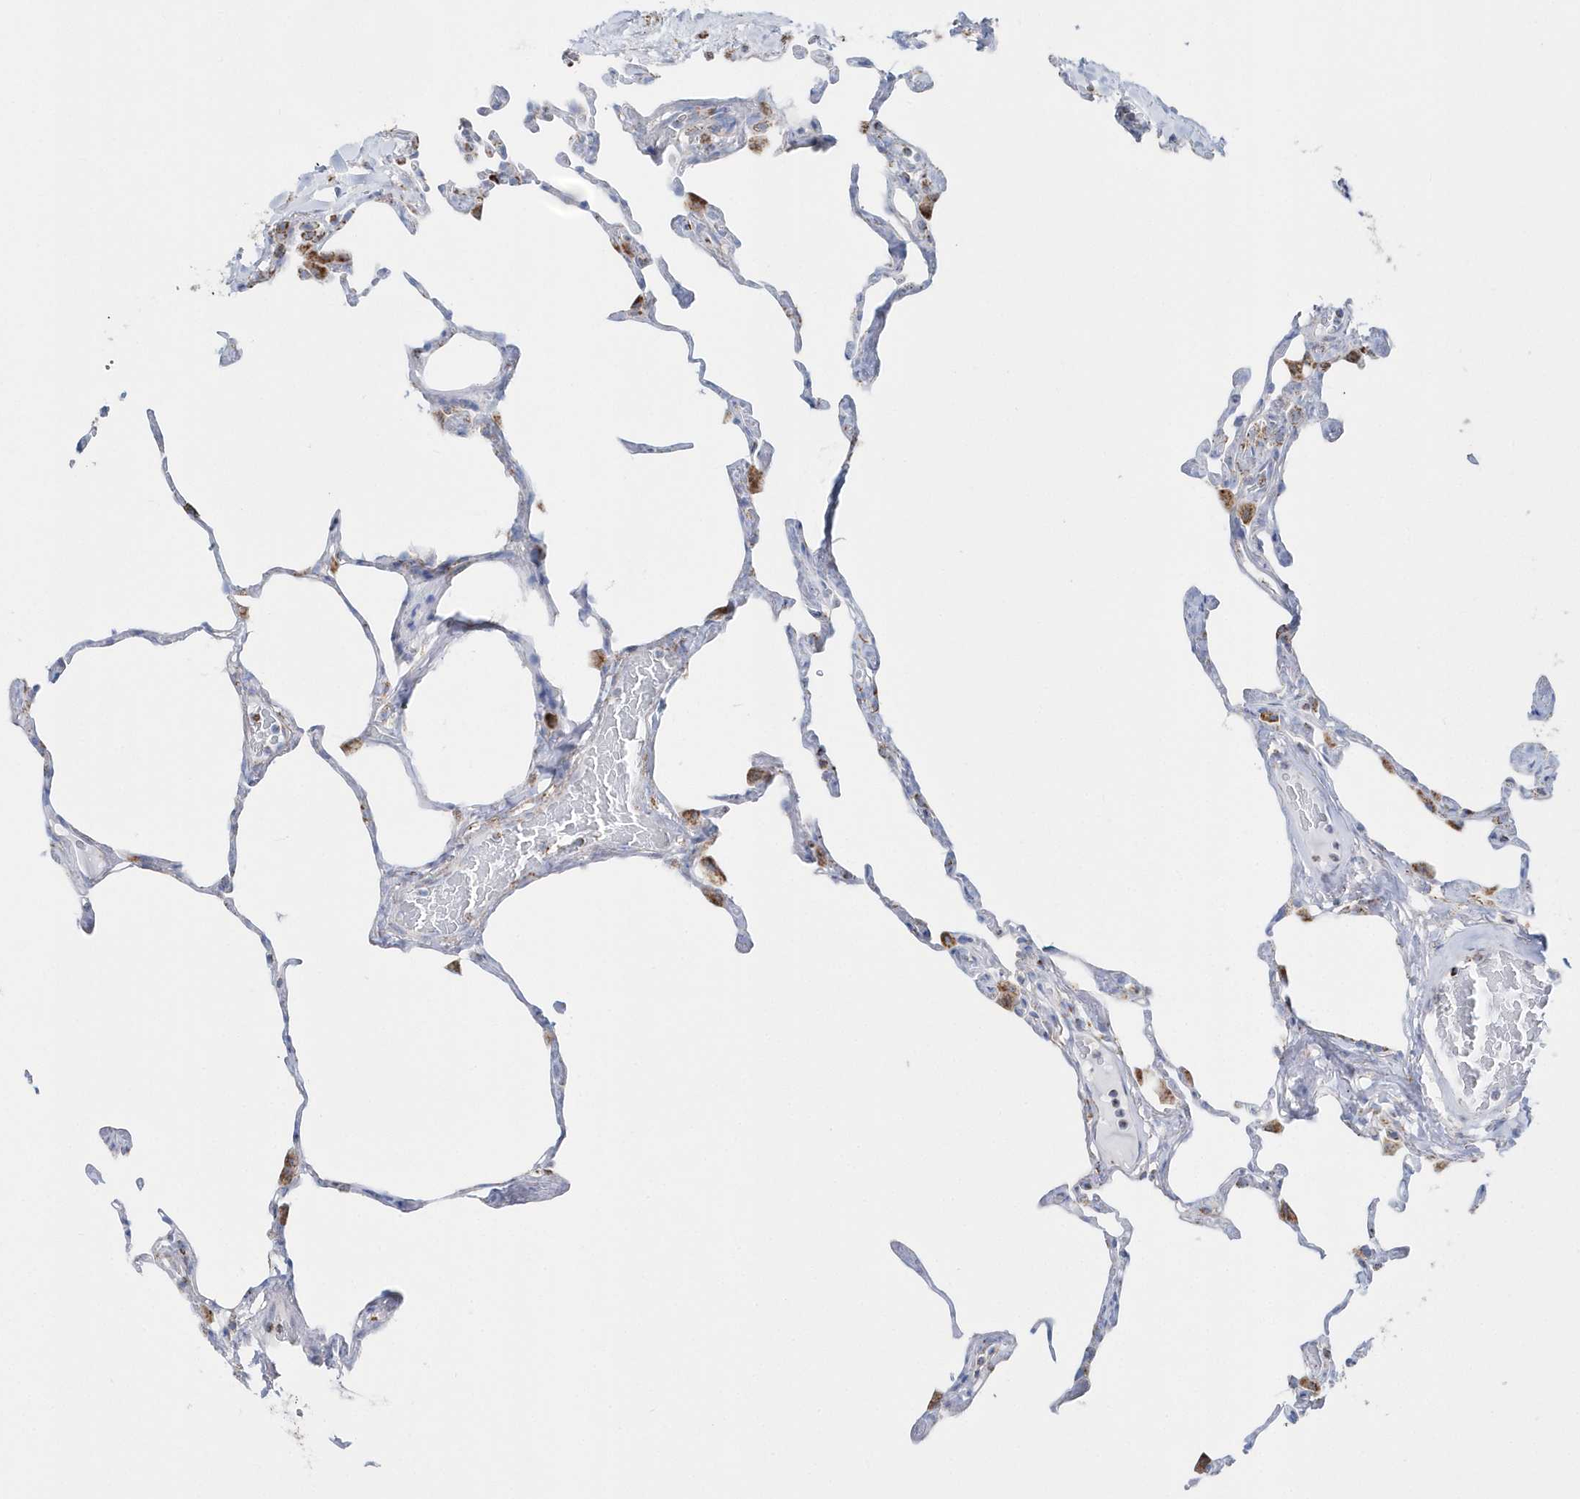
{"staining": {"intensity": "moderate", "quantity": "<25%", "location": "cytoplasmic/membranous"}, "tissue": "lung", "cell_type": "Alveolar cells", "image_type": "normal", "snomed": [{"axis": "morphology", "description": "Normal tissue, NOS"}, {"axis": "topography", "description": "Lung"}], "caption": "Immunohistochemical staining of benign lung reveals low levels of moderate cytoplasmic/membranous staining in about <25% of alveolar cells.", "gene": "TMCO6", "patient": {"sex": "male", "age": 65}}